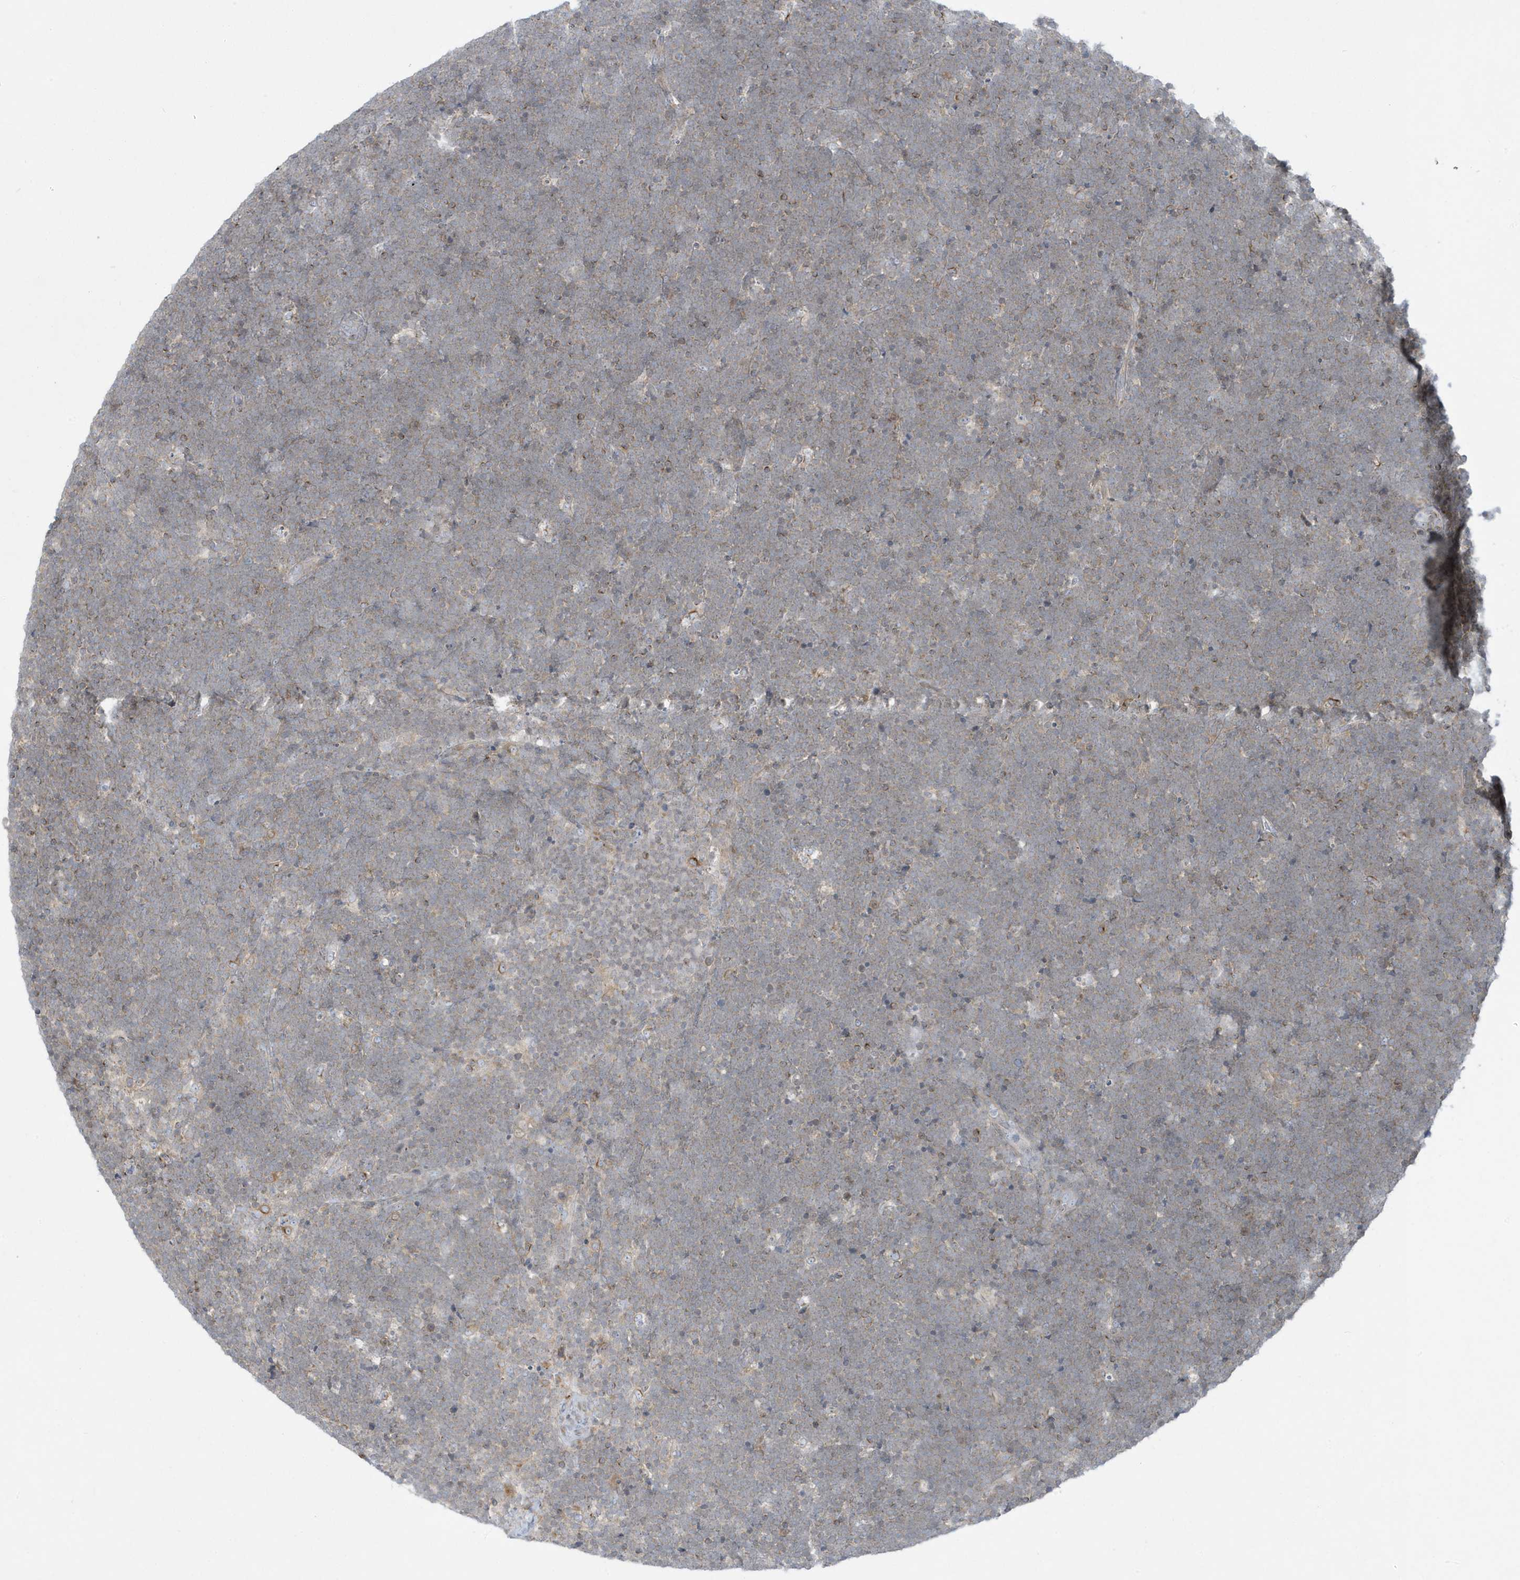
{"staining": {"intensity": "weak", "quantity": "<25%", "location": "cytoplasmic/membranous"}, "tissue": "lymphoma", "cell_type": "Tumor cells", "image_type": "cancer", "snomed": [{"axis": "morphology", "description": "Malignant lymphoma, non-Hodgkin's type, High grade"}, {"axis": "topography", "description": "Lymph node"}], "caption": "High magnification brightfield microscopy of lymphoma stained with DAB (3,3'-diaminobenzidine) (brown) and counterstained with hematoxylin (blue): tumor cells show no significant staining. The staining is performed using DAB (3,3'-diaminobenzidine) brown chromogen with nuclei counter-stained in using hematoxylin.", "gene": "SLAMF9", "patient": {"sex": "male", "age": 13}}